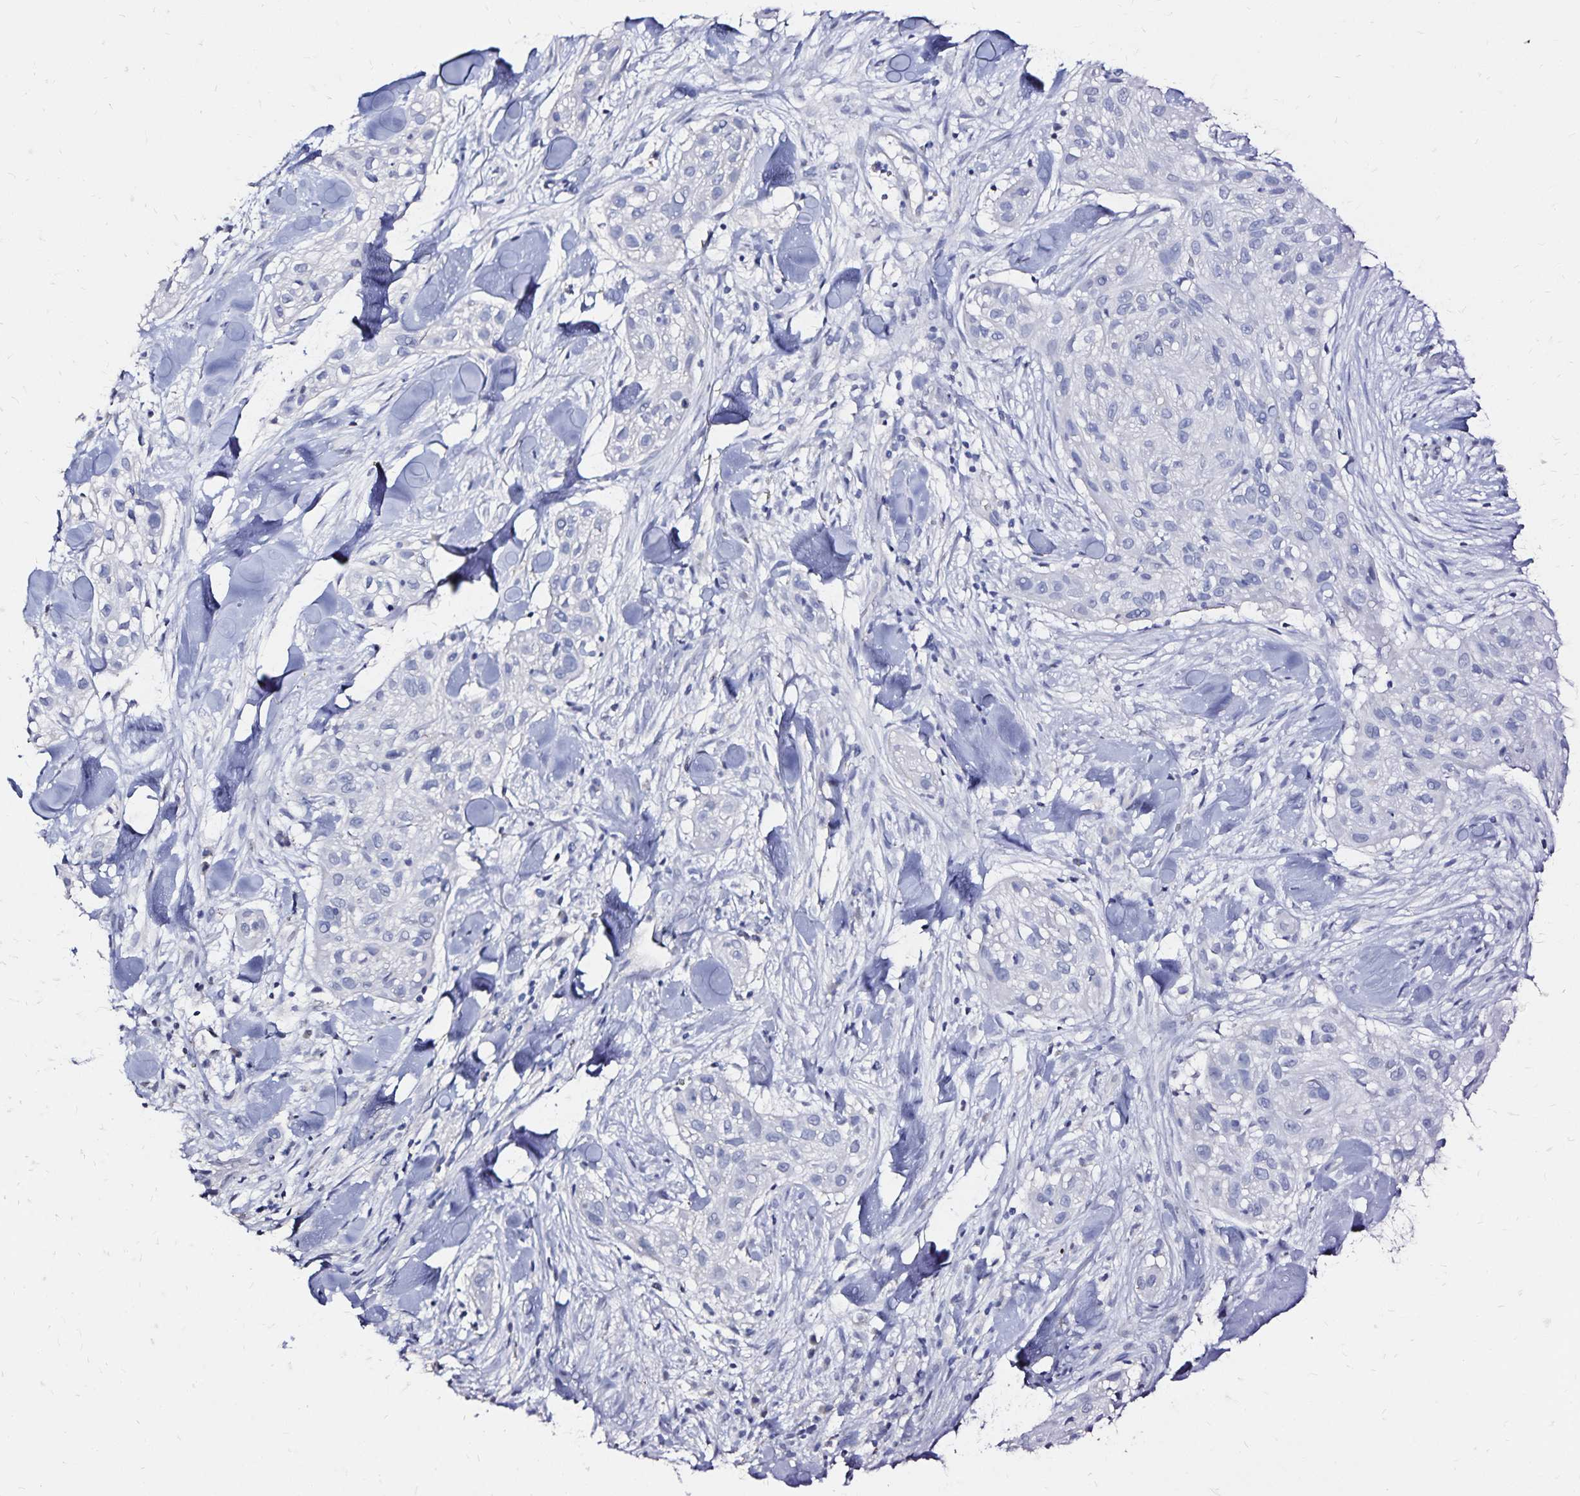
{"staining": {"intensity": "negative", "quantity": "none", "location": "none"}, "tissue": "skin cancer", "cell_type": "Tumor cells", "image_type": "cancer", "snomed": [{"axis": "morphology", "description": "Squamous cell carcinoma, NOS"}, {"axis": "topography", "description": "Skin"}], "caption": "Skin cancer (squamous cell carcinoma) was stained to show a protein in brown. There is no significant positivity in tumor cells.", "gene": "SLC5A1", "patient": {"sex": "male", "age": 82}}